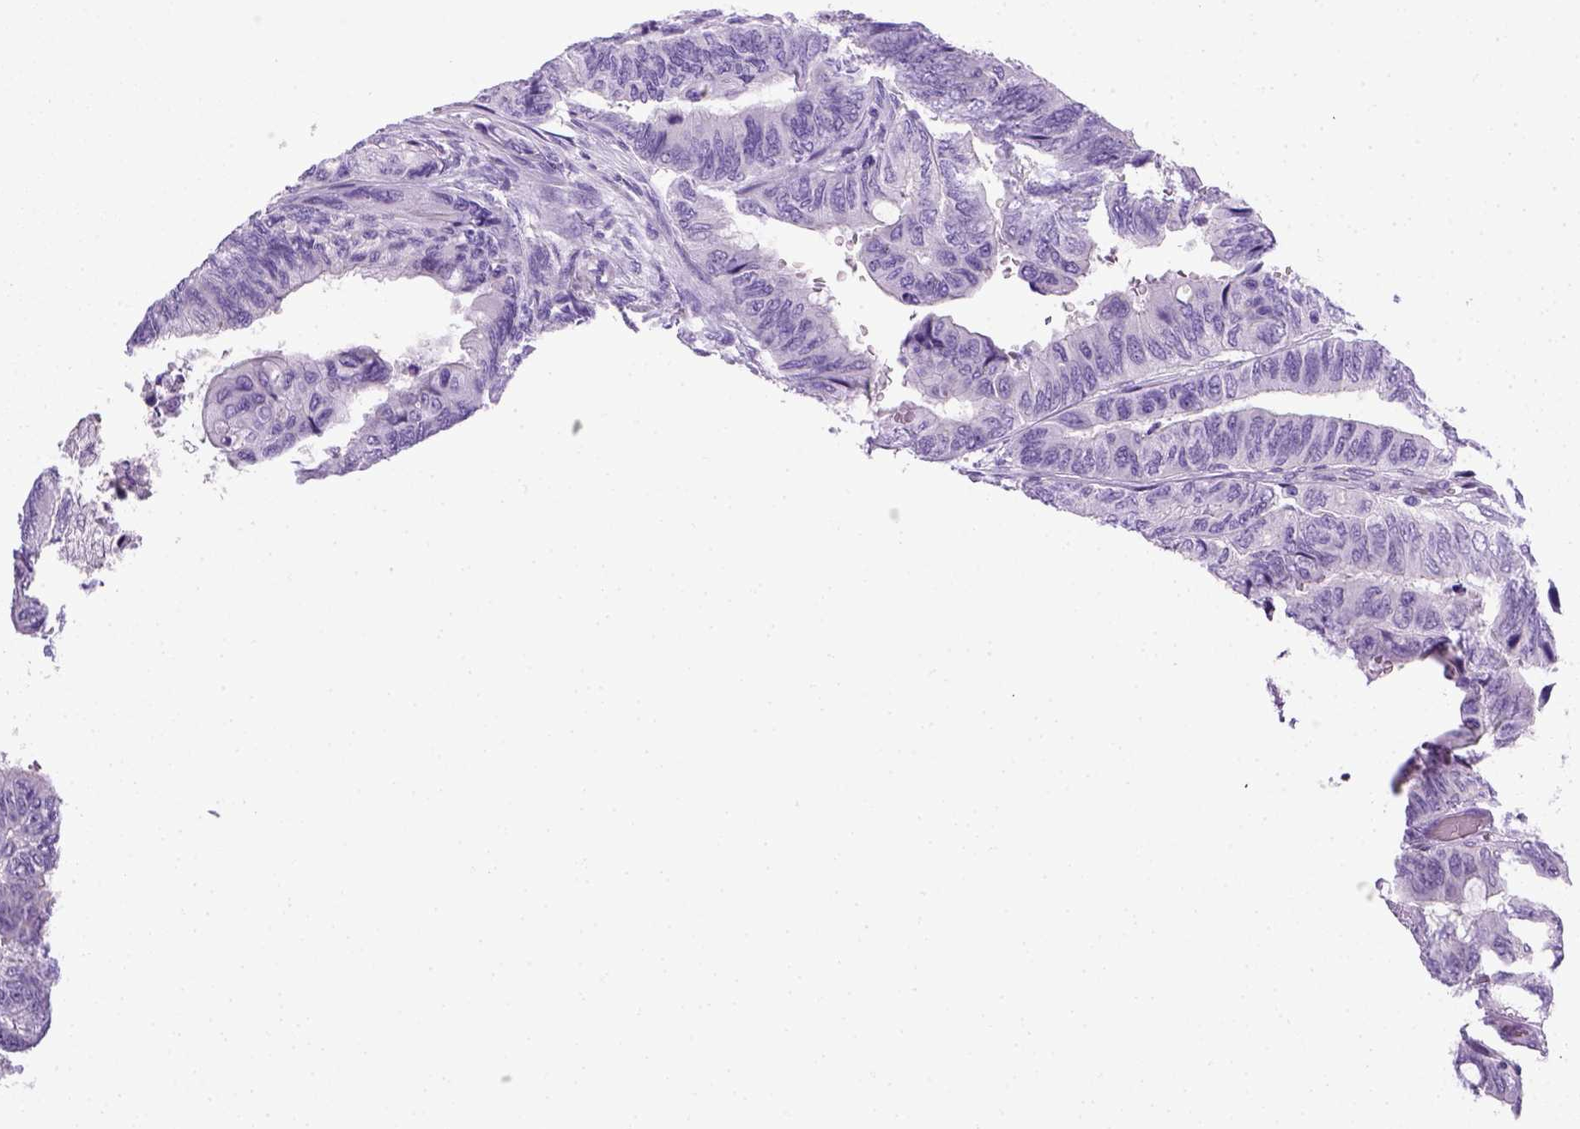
{"staining": {"intensity": "negative", "quantity": "none", "location": "none"}, "tissue": "colorectal cancer", "cell_type": "Tumor cells", "image_type": "cancer", "snomed": [{"axis": "morphology", "description": "Normal tissue, NOS"}, {"axis": "morphology", "description": "Adenocarcinoma, NOS"}, {"axis": "topography", "description": "Rectum"}, {"axis": "topography", "description": "Peripheral nerve tissue"}], "caption": "Colorectal cancer (adenocarcinoma) stained for a protein using IHC displays no staining tumor cells.", "gene": "KRT71", "patient": {"sex": "male", "age": 92}}